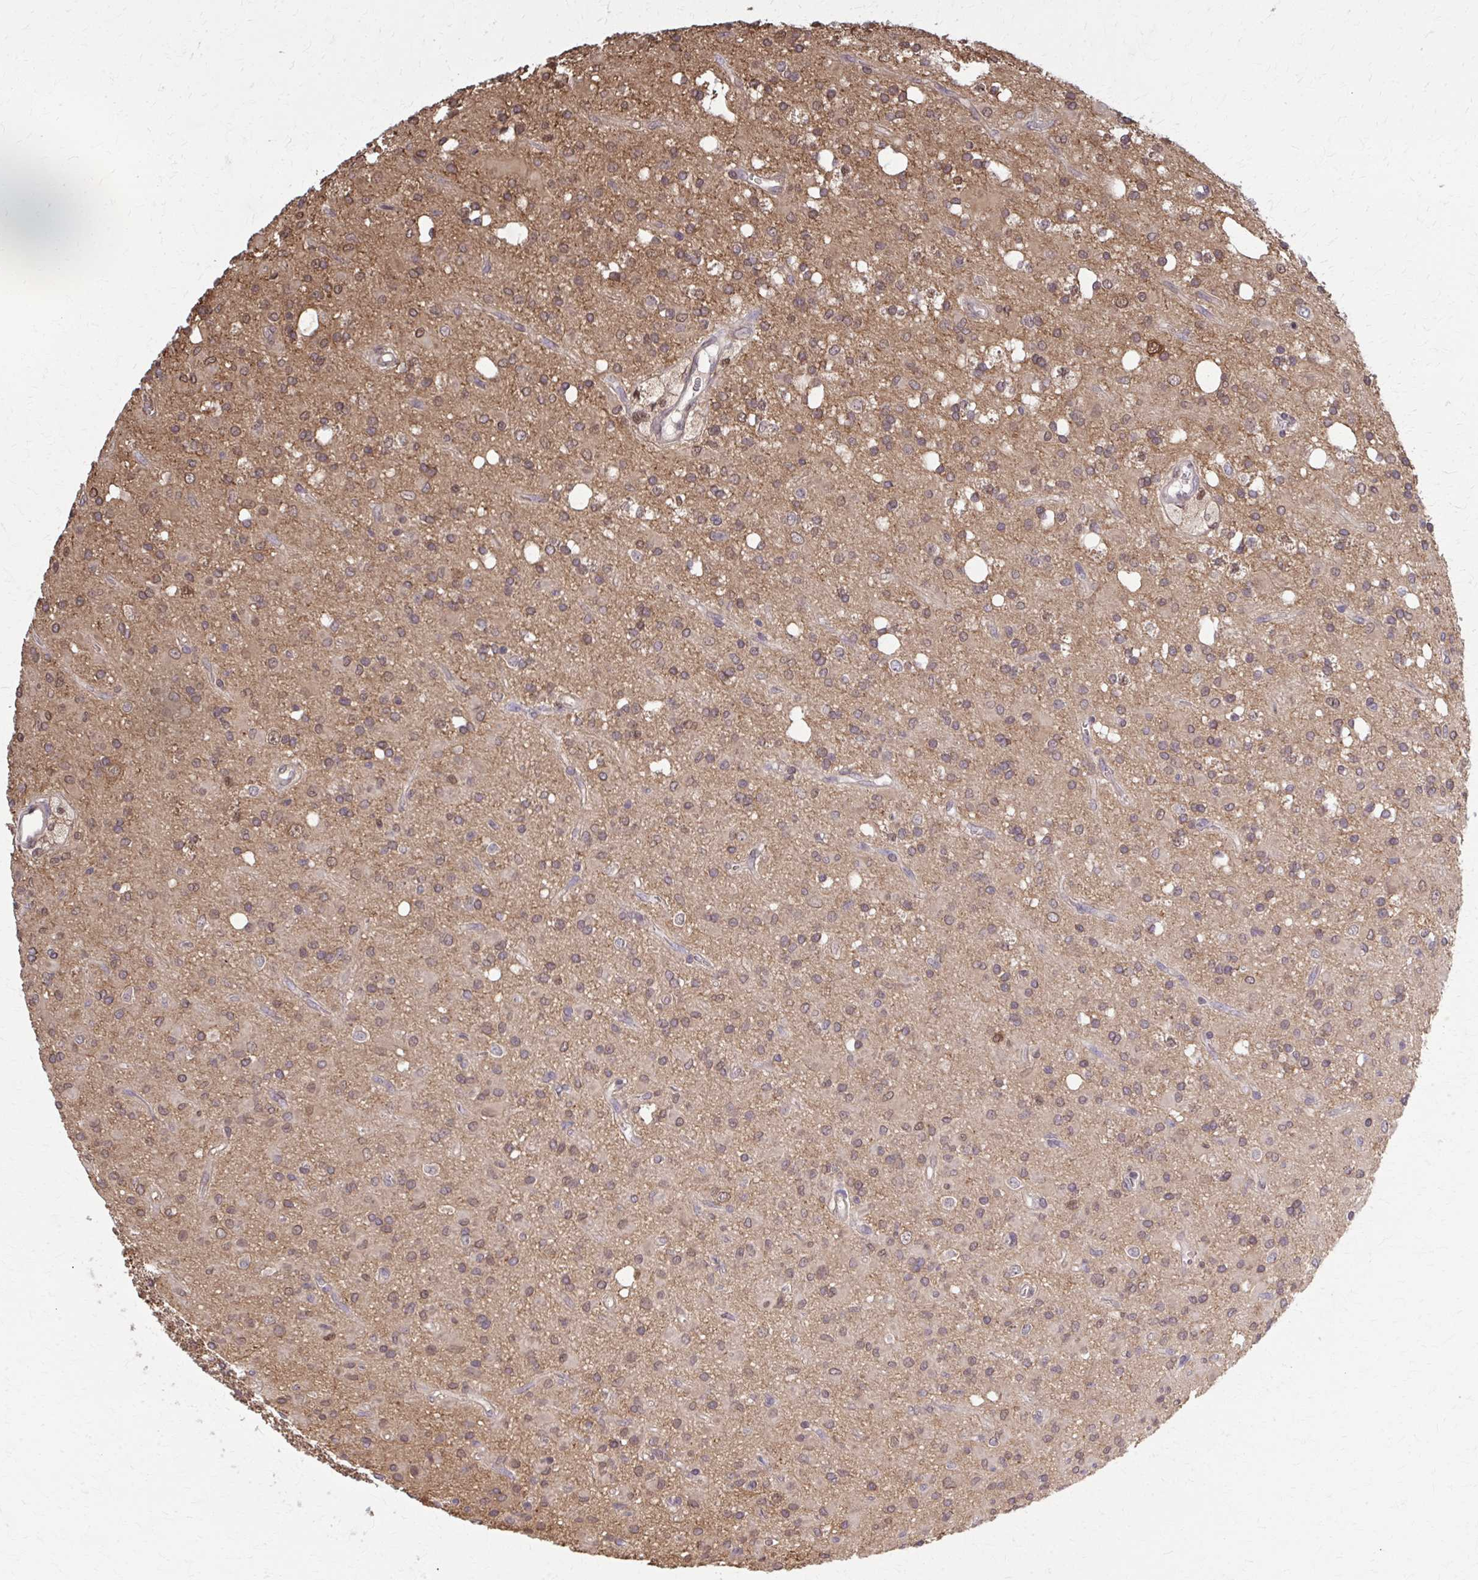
{"staining": {"intensity": "weak", "quantity": "25%-75%", "location": "cytoplasmic/membranous,nuclear"}, "tissue": "glioma", "cell_type": "Tumor cells", "image_type": "cancer", "snomed": [{"axis": "morphology", "description": "Glioma, malignant, Low grade"}, {"axis": "topography", "description": "Brain"}], "caption": "Immunohistochemical staining of glioma demonstrates low levels of weak cytoplasmic/membranous and nuclear staining in approximately 25%-75% of tumor cells.", "gene": "MDH1", "patient": {"sex": "female", "age": 33}}